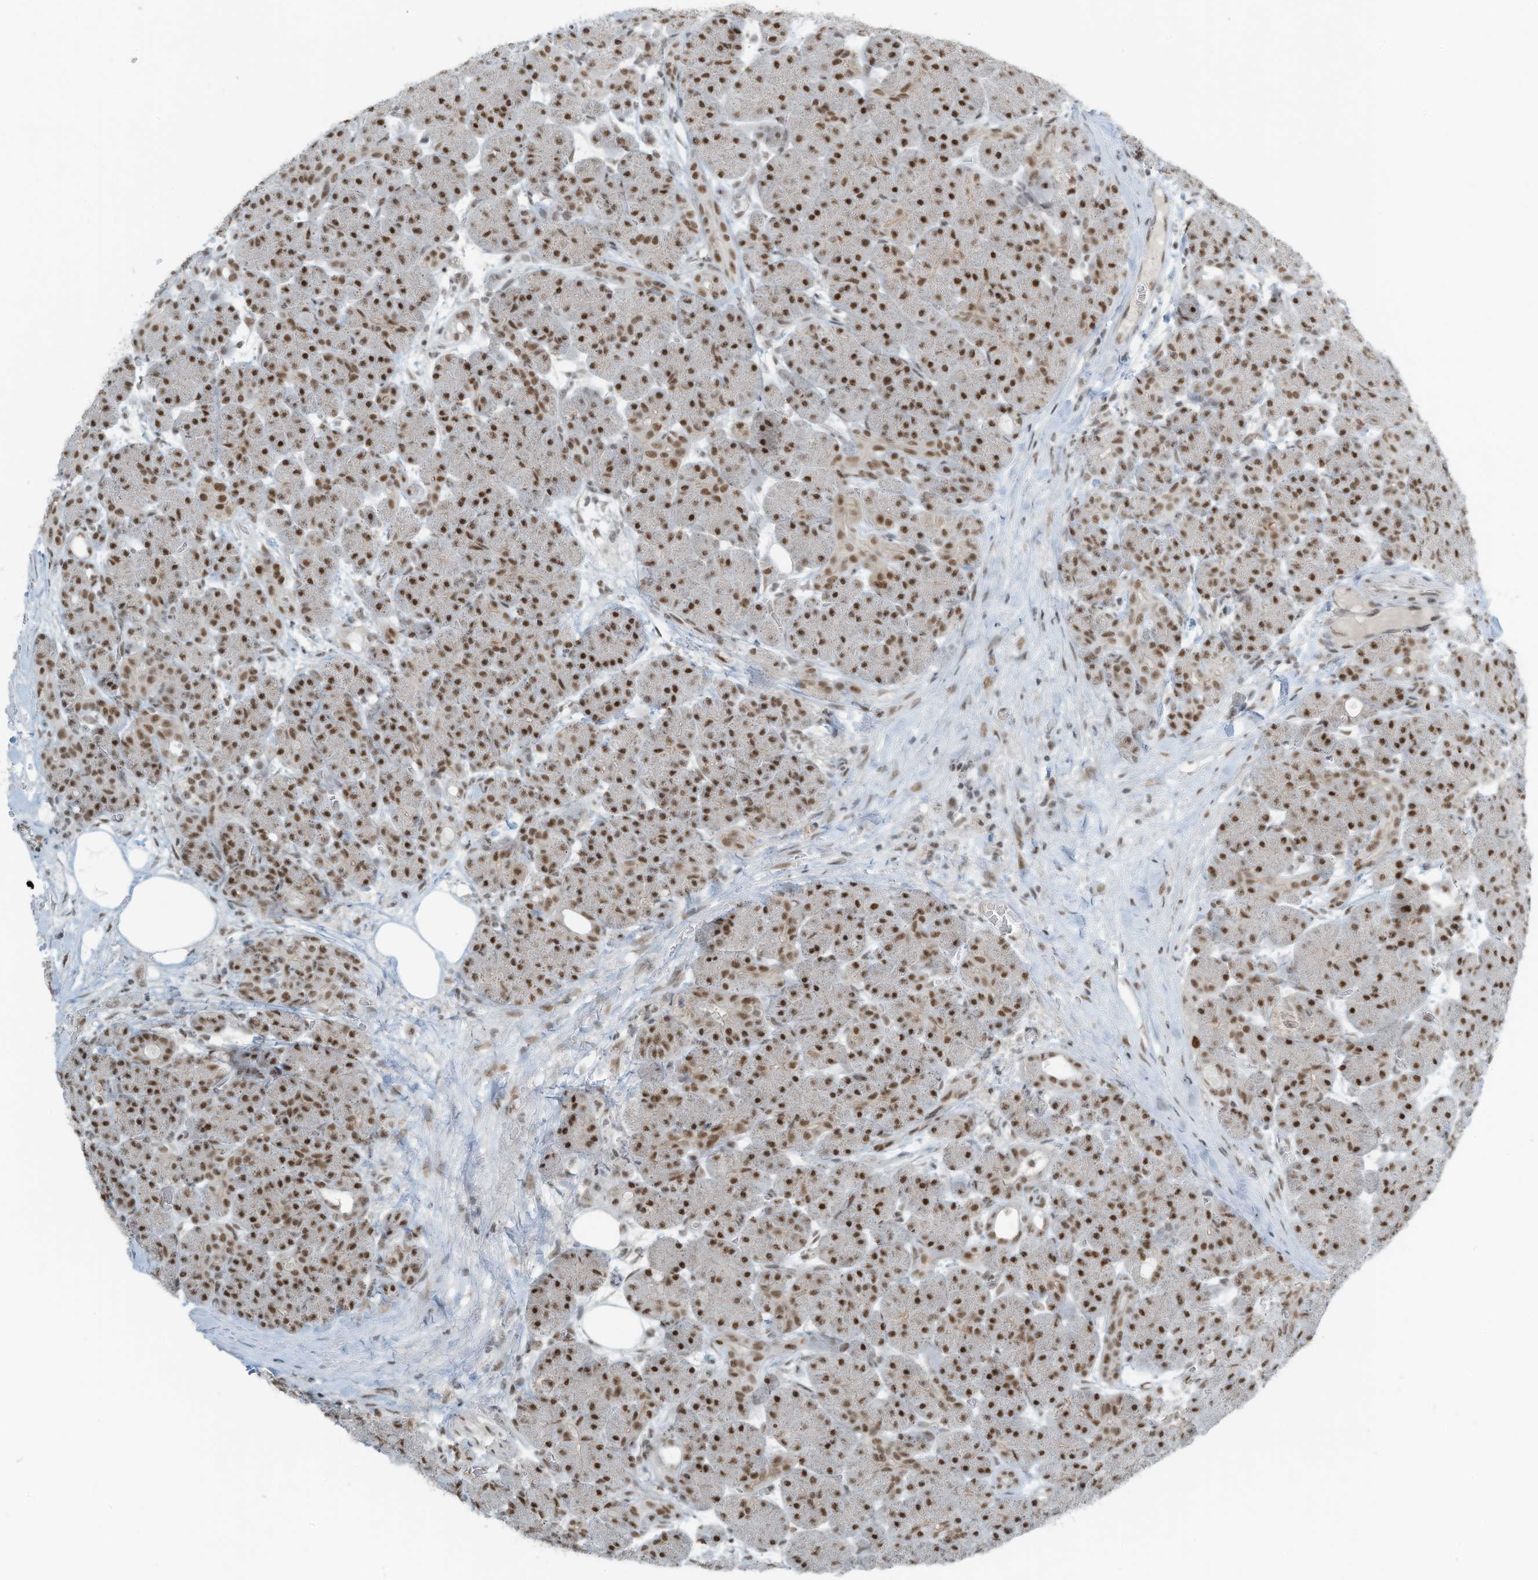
{"staining": {"intensity": "strong", "quantity": ">75%", "location": "nuclear"}, "tissue": "pancreas", "cell_type": "Exocrine glandular cells", "image_type": "normal", "snomed": [{"axis": "morphology", "description": "Normal tissue, NOS"}, {"axis": "topography", "description": "Pancreas"}], "caption": "High-magnification brightfield microscopy of normal pancreas stained with DAB (3,3'-diaminobenzidine) (brown) and counterstained with hematoxylin (blue). exocrine glandular cells exhibit strong nuclear staining is appreciated in about>75% of cells.", "gene": "WRNIP1", "patient": {"sex": "male", "age": 63}}